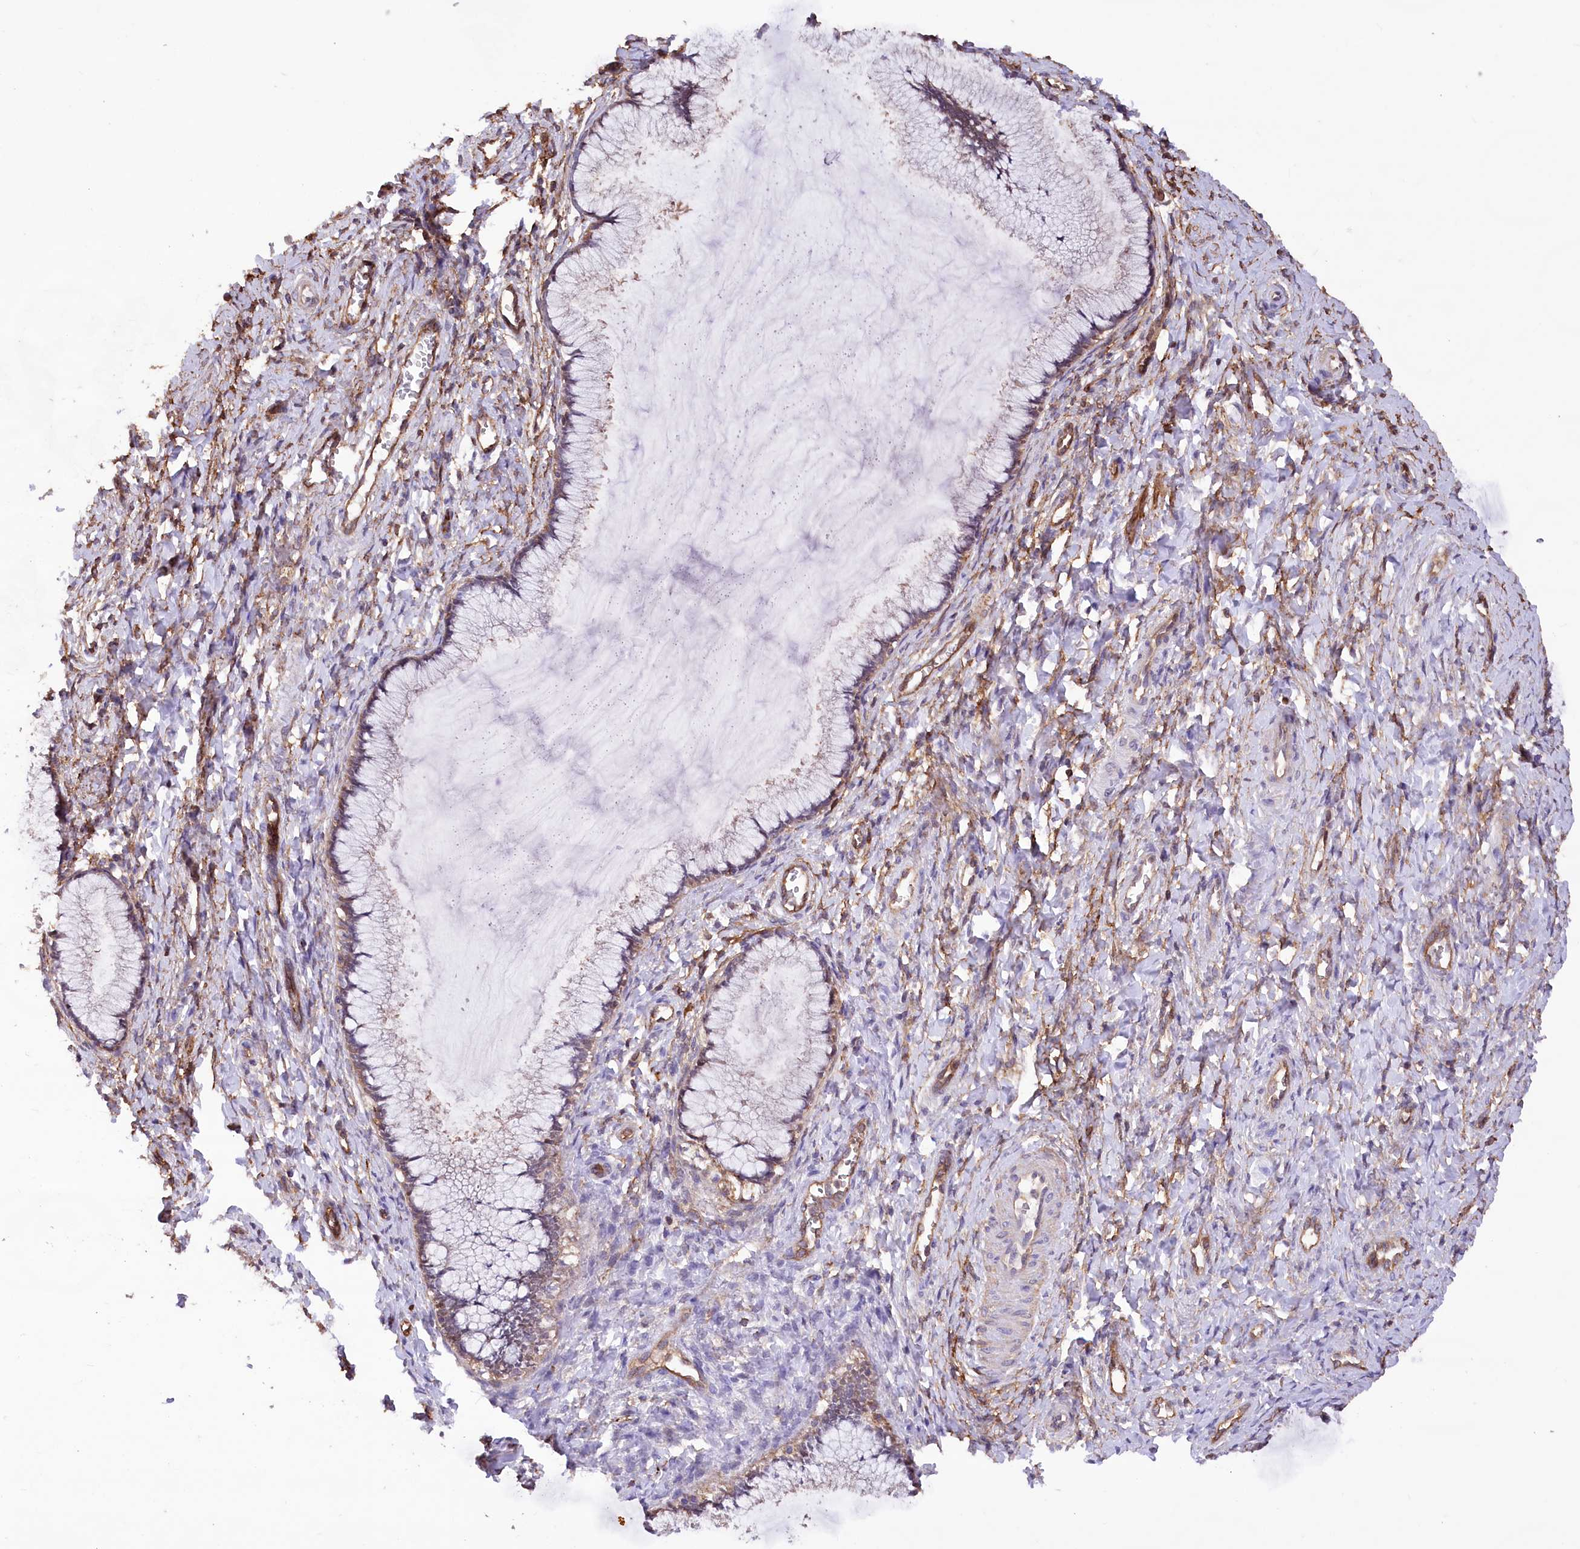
{"staining": {"intensity": "negative", "quantity": "none", "location": "none"}, "tissue": "cervix", "cell_type": "Glandular cells", "image_type": "normal", "snomed": [{"axis": "morphology", "description": "Normal tissue, NOS"}, {"axis": "morphology", "description": "Adenocarcinoma, NOS"}, {"axis": "topography", "description": "Cervix"}], "caption": "The histopathology image exhibits no staining of glandular cells in unremarkable cervix. (DAB (3,3'-diaminobenzidine) immunohistochemistry visualized using brightfield microscopy, high magnification).", "gene": "DPP3", "patient": {"sex": "female", "age": 29}}